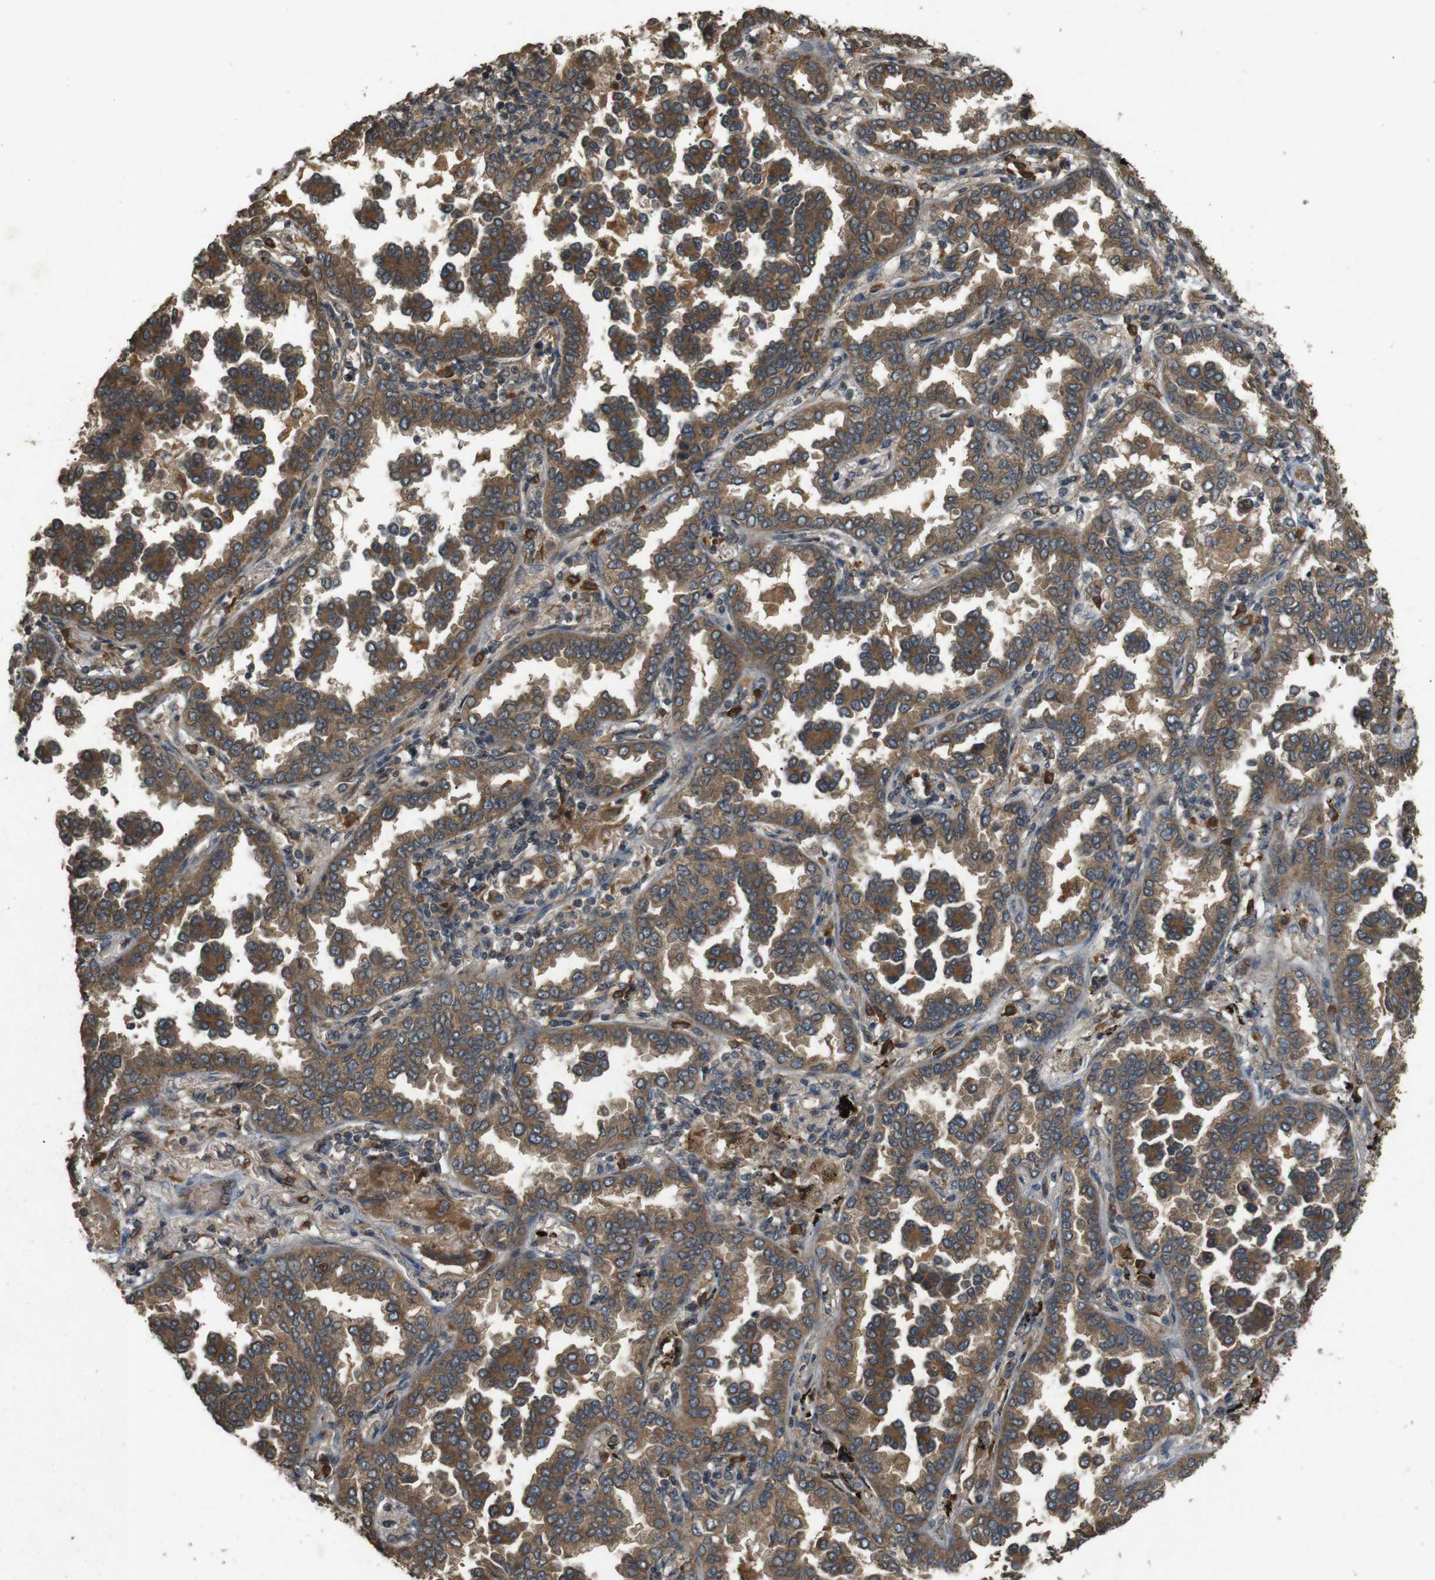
{"staining": {"intensity": "strong", "quantity": ">75%", "location": "cytoplasmic/membranous"}, "tissue": "lung cancer", "cell_type": "Tumor cells", "image_type": "cancer", "snomed": [{"axis": "morphology", "description": "Normal tissue, NOS"}, {"axis": "morphology", "description": "Adenocarcinoma, NOS"}, {"axis": "topography", "description": "Lung"}], "caption": "Lung adenocarcinoma was stained to show a protein in brown. There is high levels of strong cytoplasmic/membranous staining in about >75% of tumor cells.", "gene": "TAP1", "patient": {"sex": "male", "age": 59}}